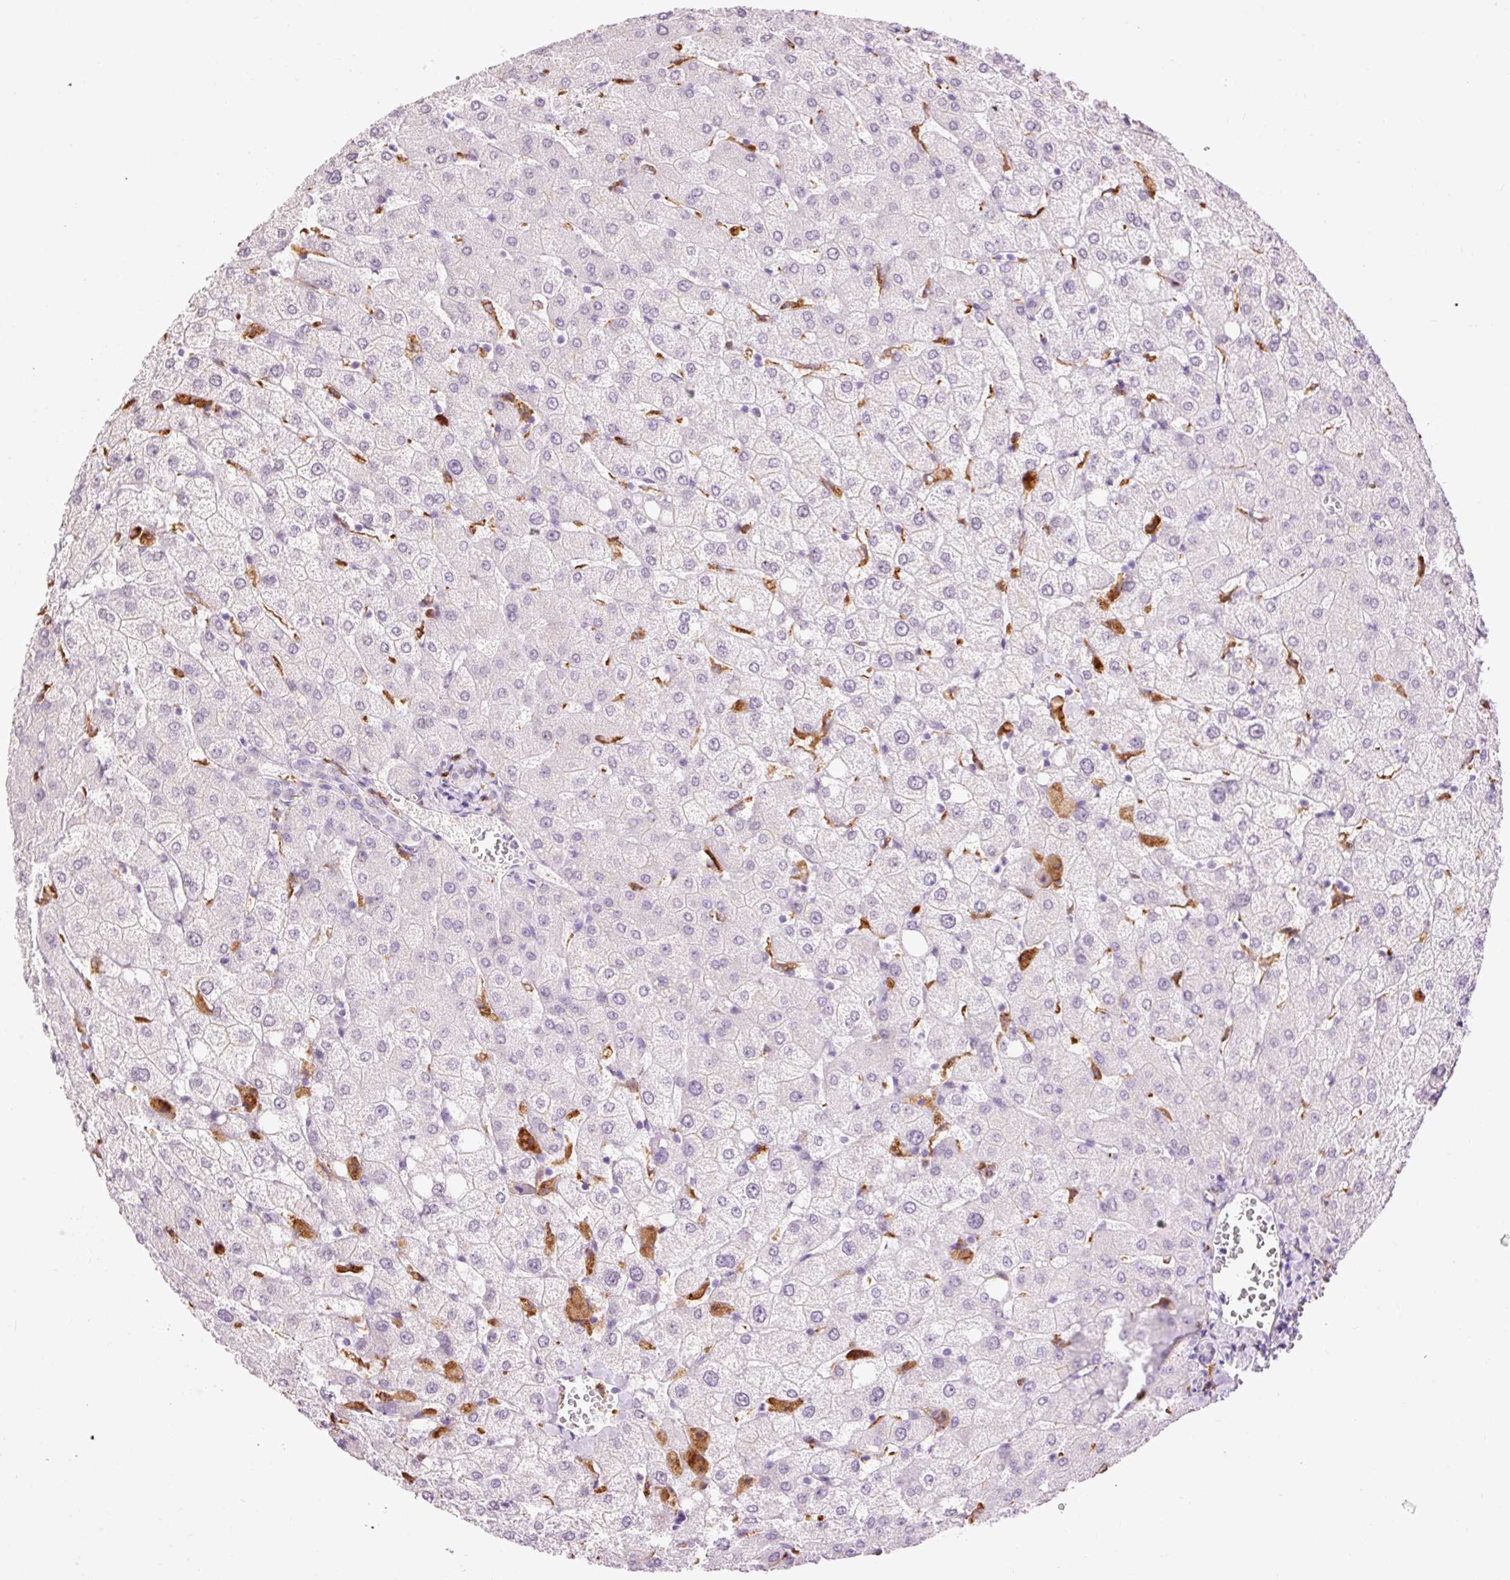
{"staining": {"intensity": "negative", "quantity": "none", "location": "none"}, "tissue": "liver", "cell_type": "Cholangiocytes", "image_type": "normal", "snomed": [{"axis": "morphology", "description": "Normal tissue, NOS"}, {"axis": "topography", "description": "Liver"}], "caption": "Photomicrograph shows no protein positivity in cholangiocytes of unremarkable liver. (DAB (3,3'-diaminobenzidine) IHC visualized using brightfield microscopy, high magnification).", "gene": "LY86", "patient": {"sex": "female", "age": 54}}